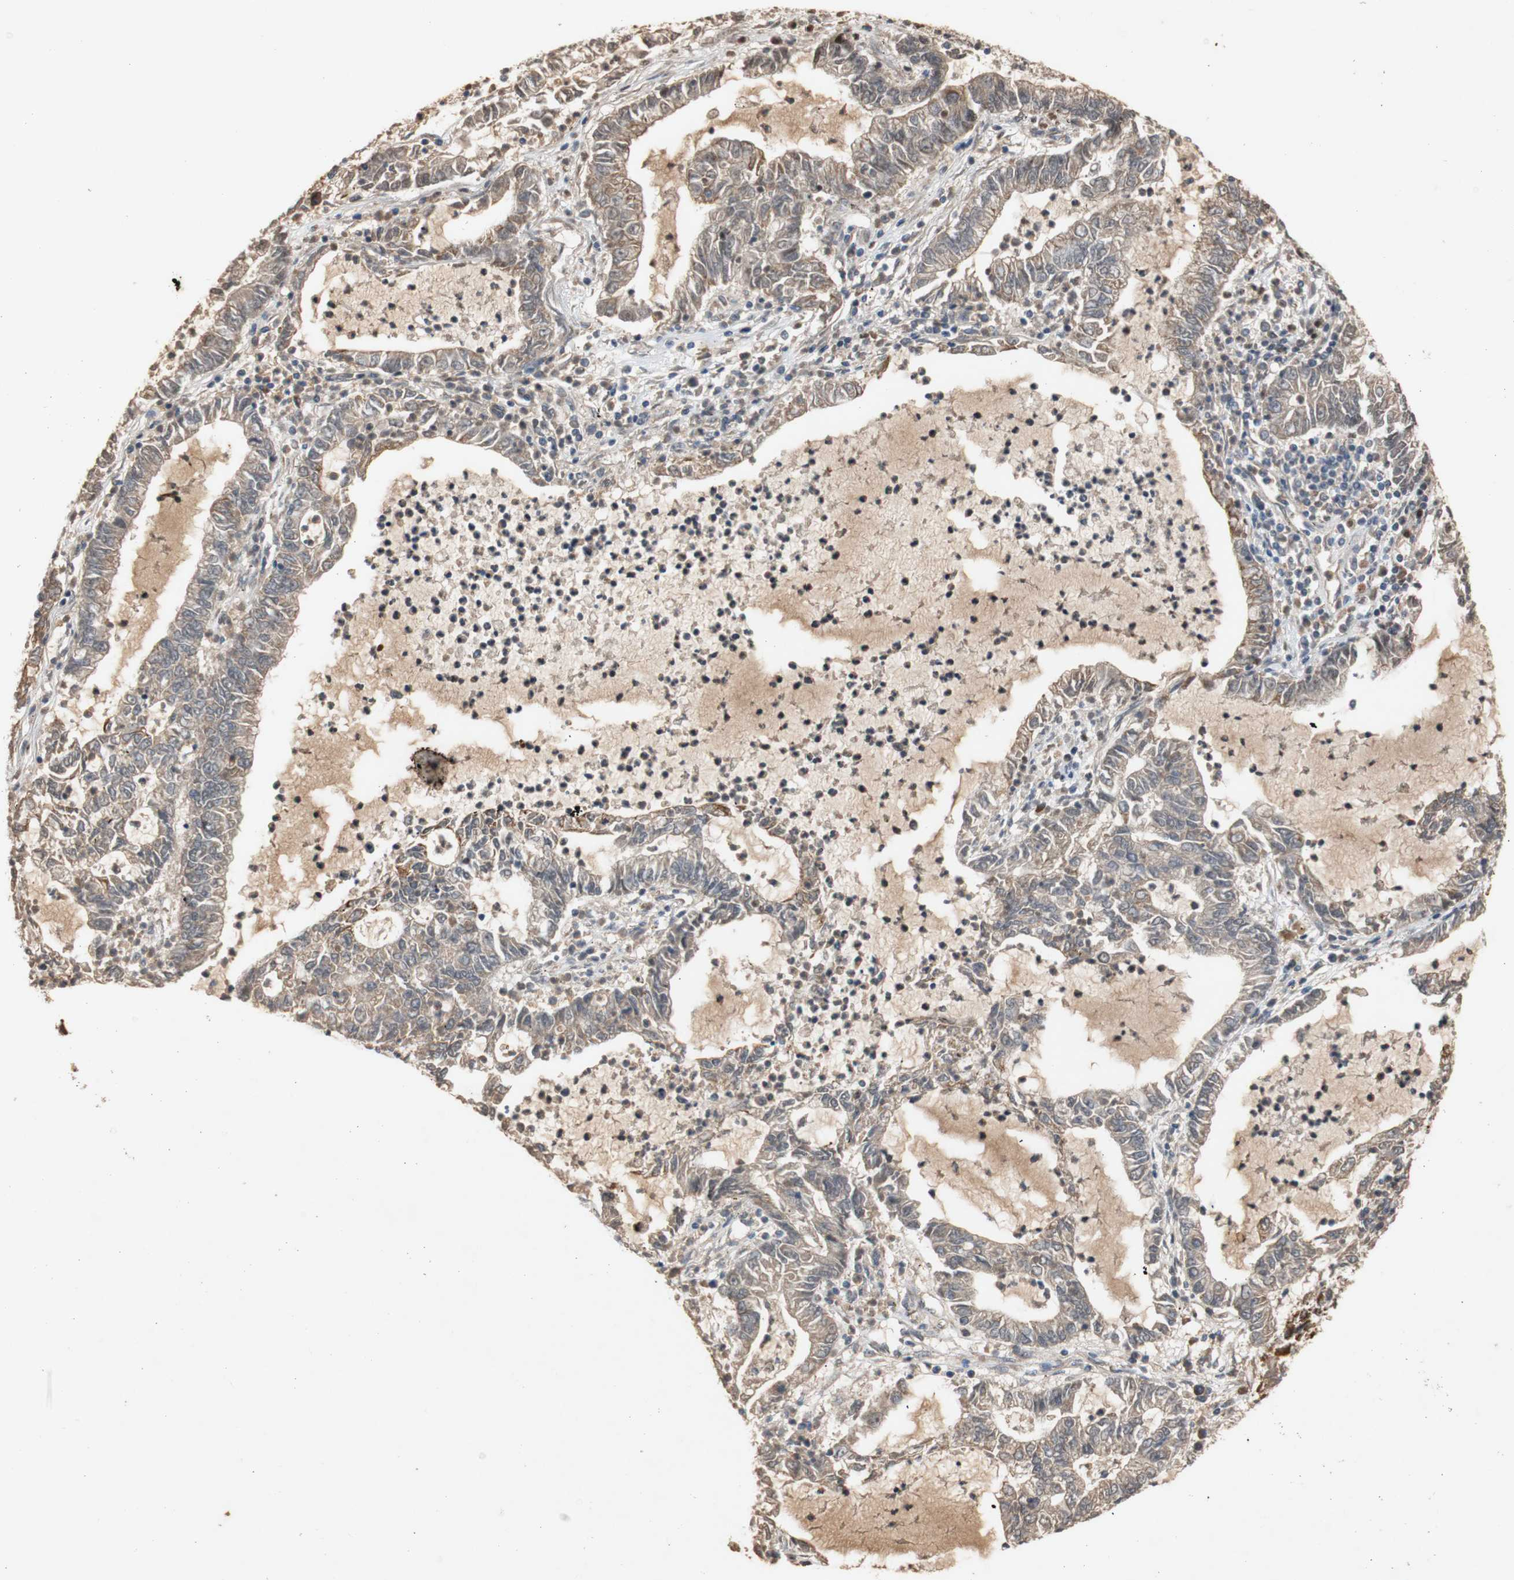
{"staining": {"intensity": "weak", "quantity": ">75%", "location": "cytoplasmic/membranous"}, "tissue": "lung cancer", "cell_type": "Tumor cells", "image_type": "cancer", "snomed": [{"axis": "morphology", "description": "Adenocarcinoma, NOS"}, {"axis": "topography", "description": "Lung"}], "caption": "Immunohistochemistry (DAB) staining of human lung cancer exhibits weak cytoplasmic/membranous protein positivity in about >75% of tumor cells.", "gene": "PKN1", "patient": {"sex": "female", "age": 51}}